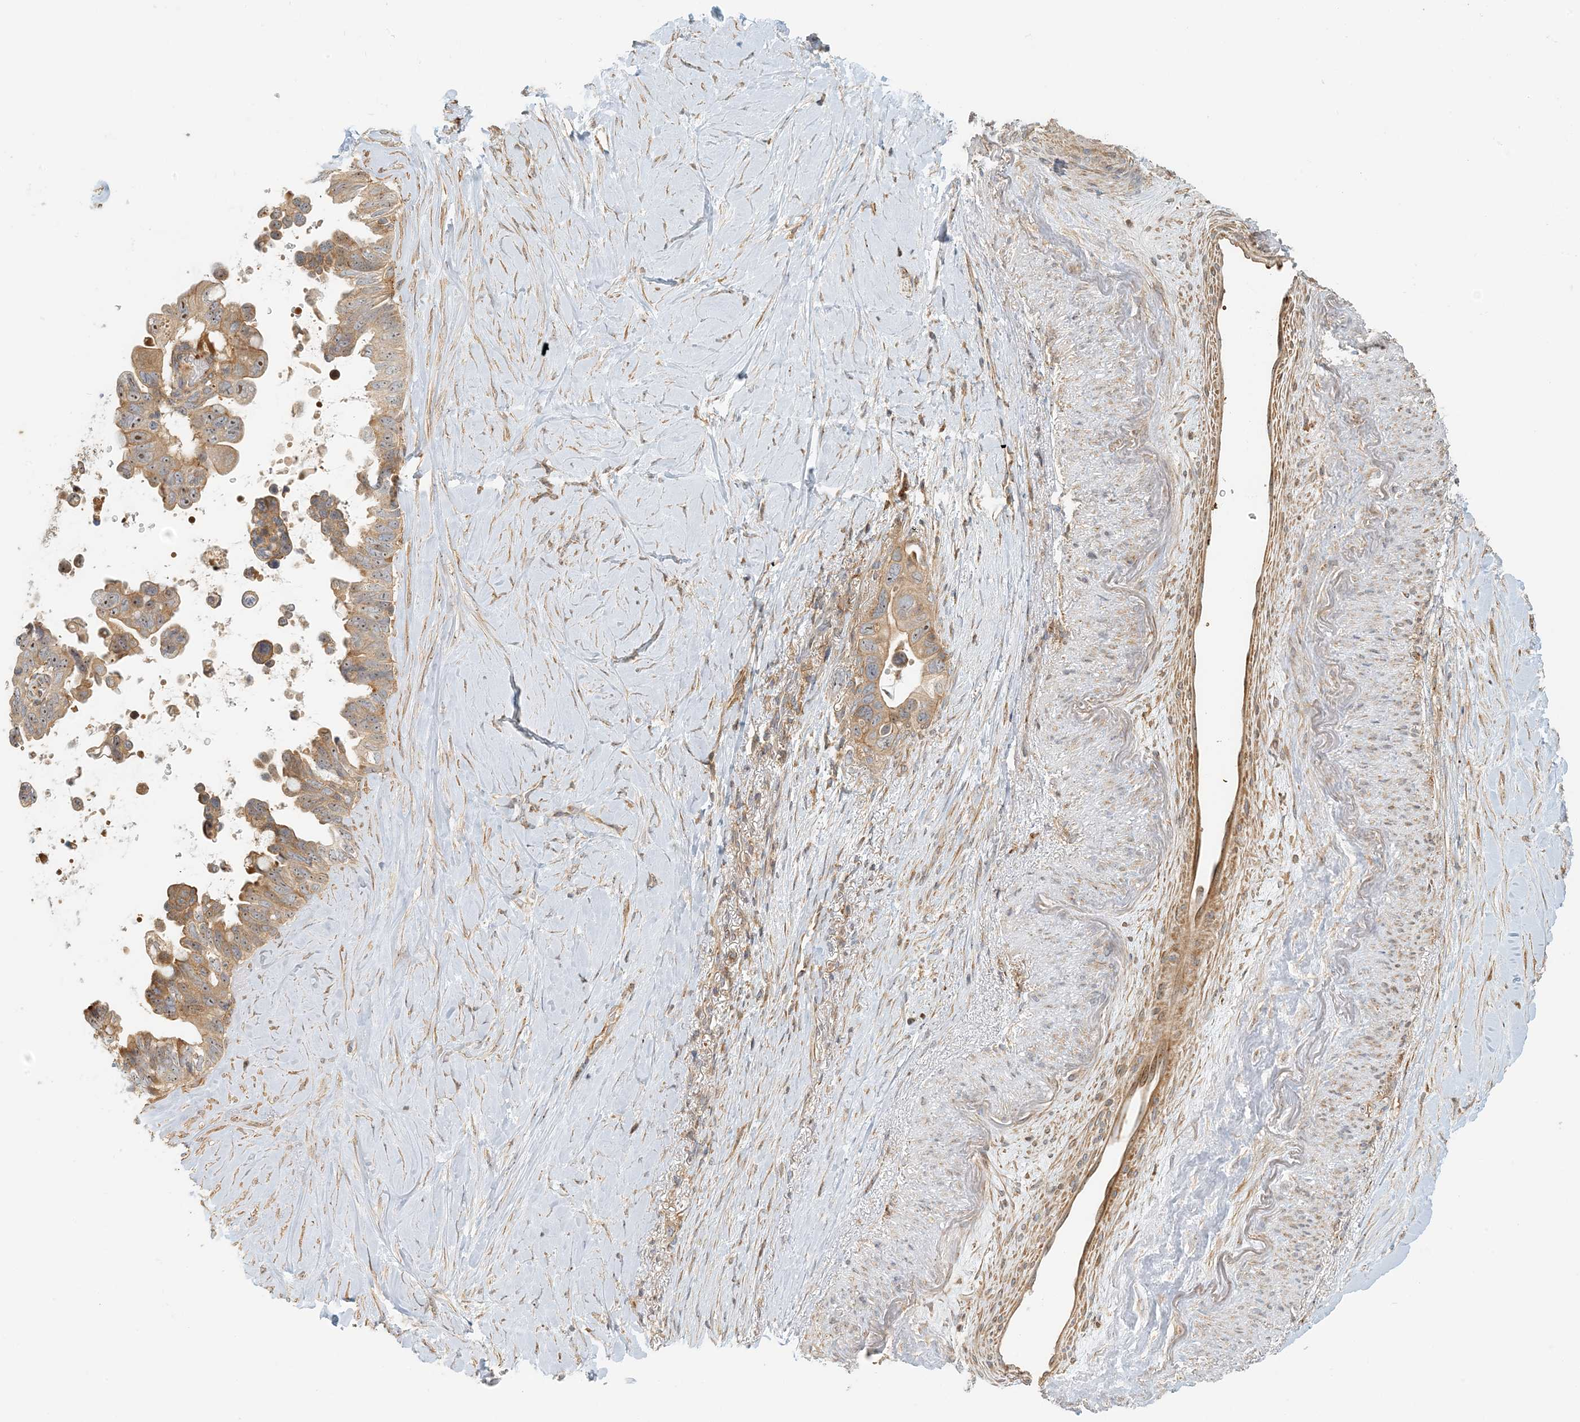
{"staining": {"intensity": "moderate", "quantity": ">75%", "location": "cytoplasmic/membranous"}, "tissue": "pancreatic cancer", "cell_type": "Tumor cells", "image_type": "cancer", "snomed": [{"axis": "morphology", "description": "Adenocarcinoma, NOS"}, {"axis": "topography", "description": "Pancreas"}], "caption": "Human pancreatic cancer stained with a brown dye exhibits moderate cytoplasmic/membranous positive expression in approximately >75% of tumor cells.", "gene": "COLEC11", "patient": {"sex": "female", "age": 72}}